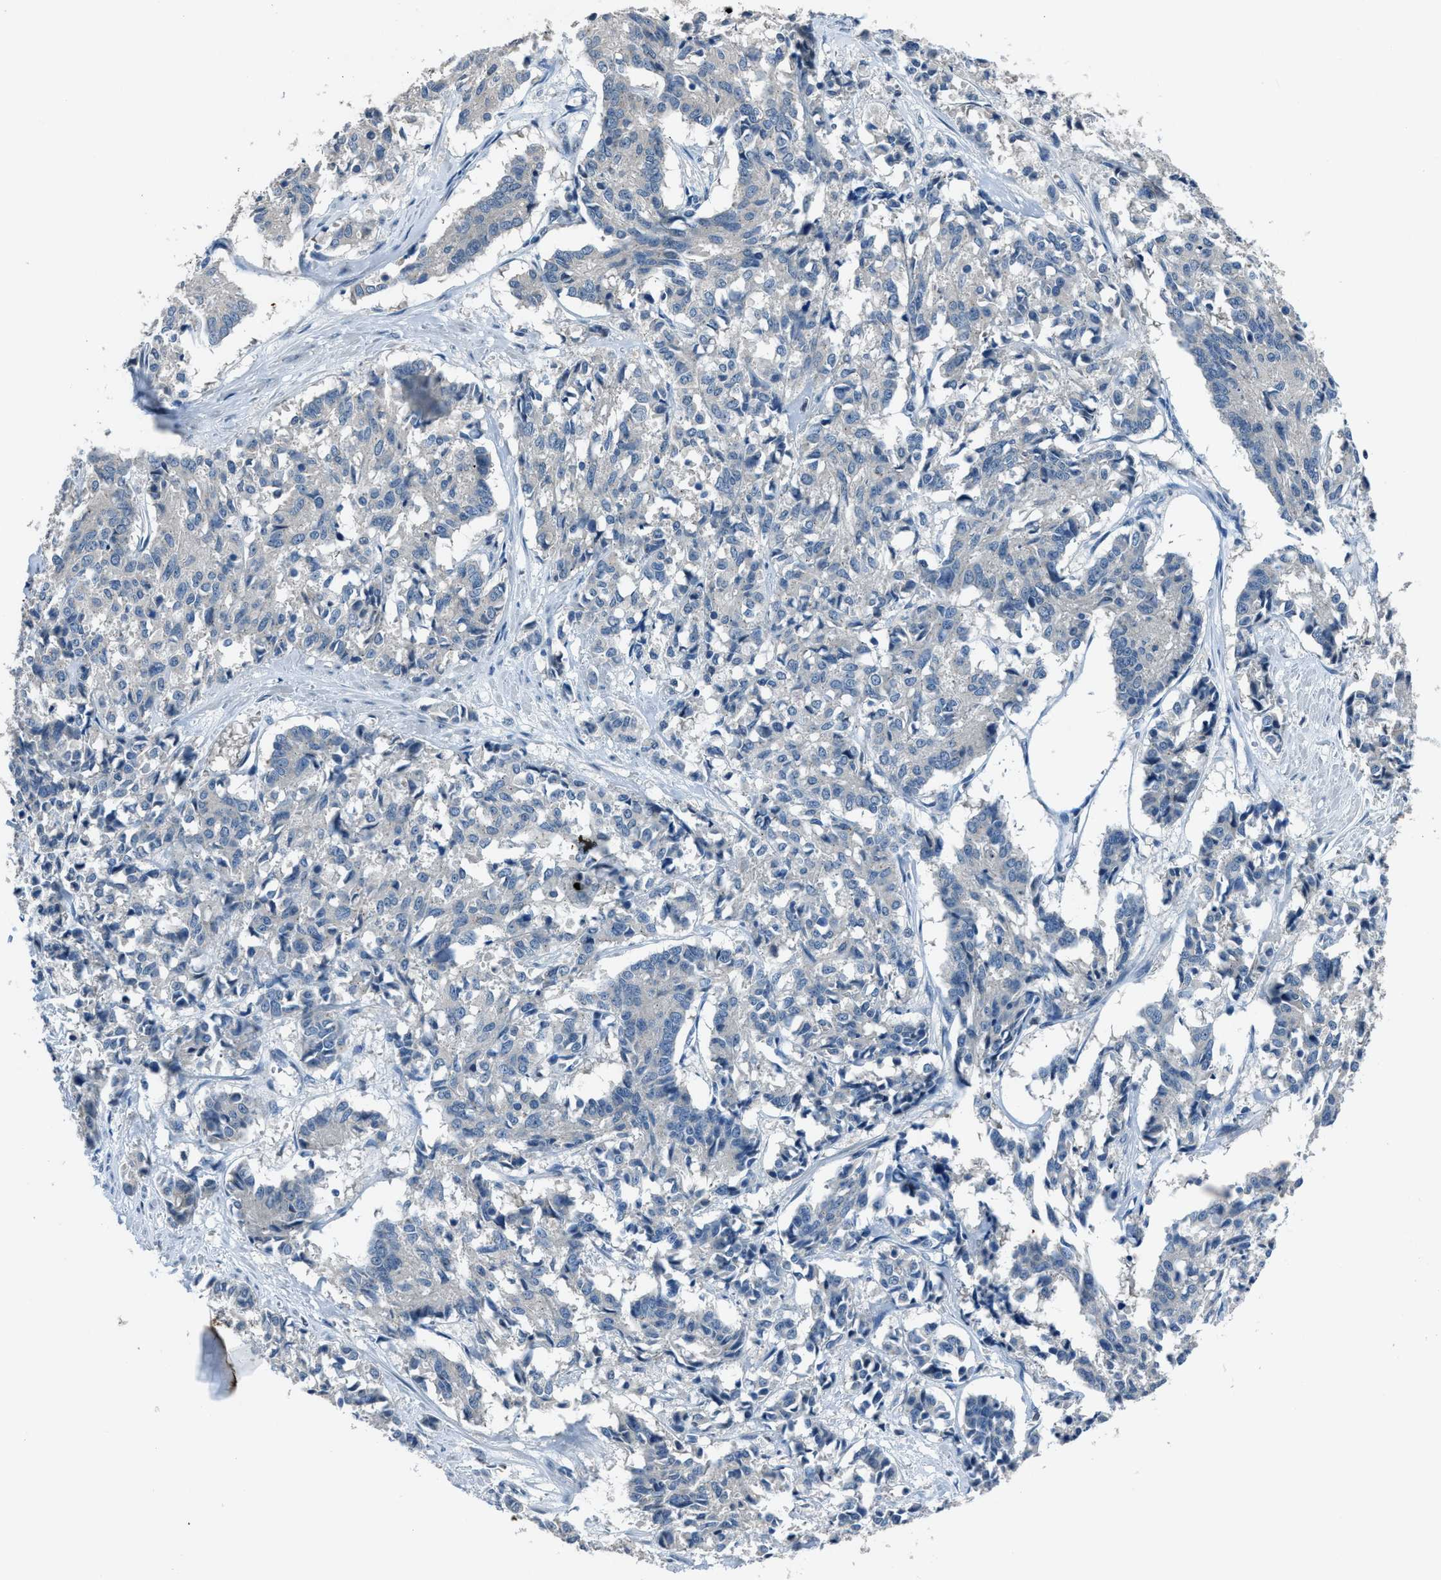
{"staining": {"intensity": "negative", "quantity": "none", "location": "none"}, "tissue": "cervical cancer", "cell_type": "Tumor cells", "image_type": "cancer", "snomed": [{"axis": "morphology", "description": "Squamous cell carcinoma, NOS"}, {"axis": "topography", "description": "Cervix"}], "caption": "IHC image of cervical cancer stained for a protein (brown), which exhibits no expression in tumor cells.", "gene": "DUSP19", "patient": {"sex": "female", "age": 35}}